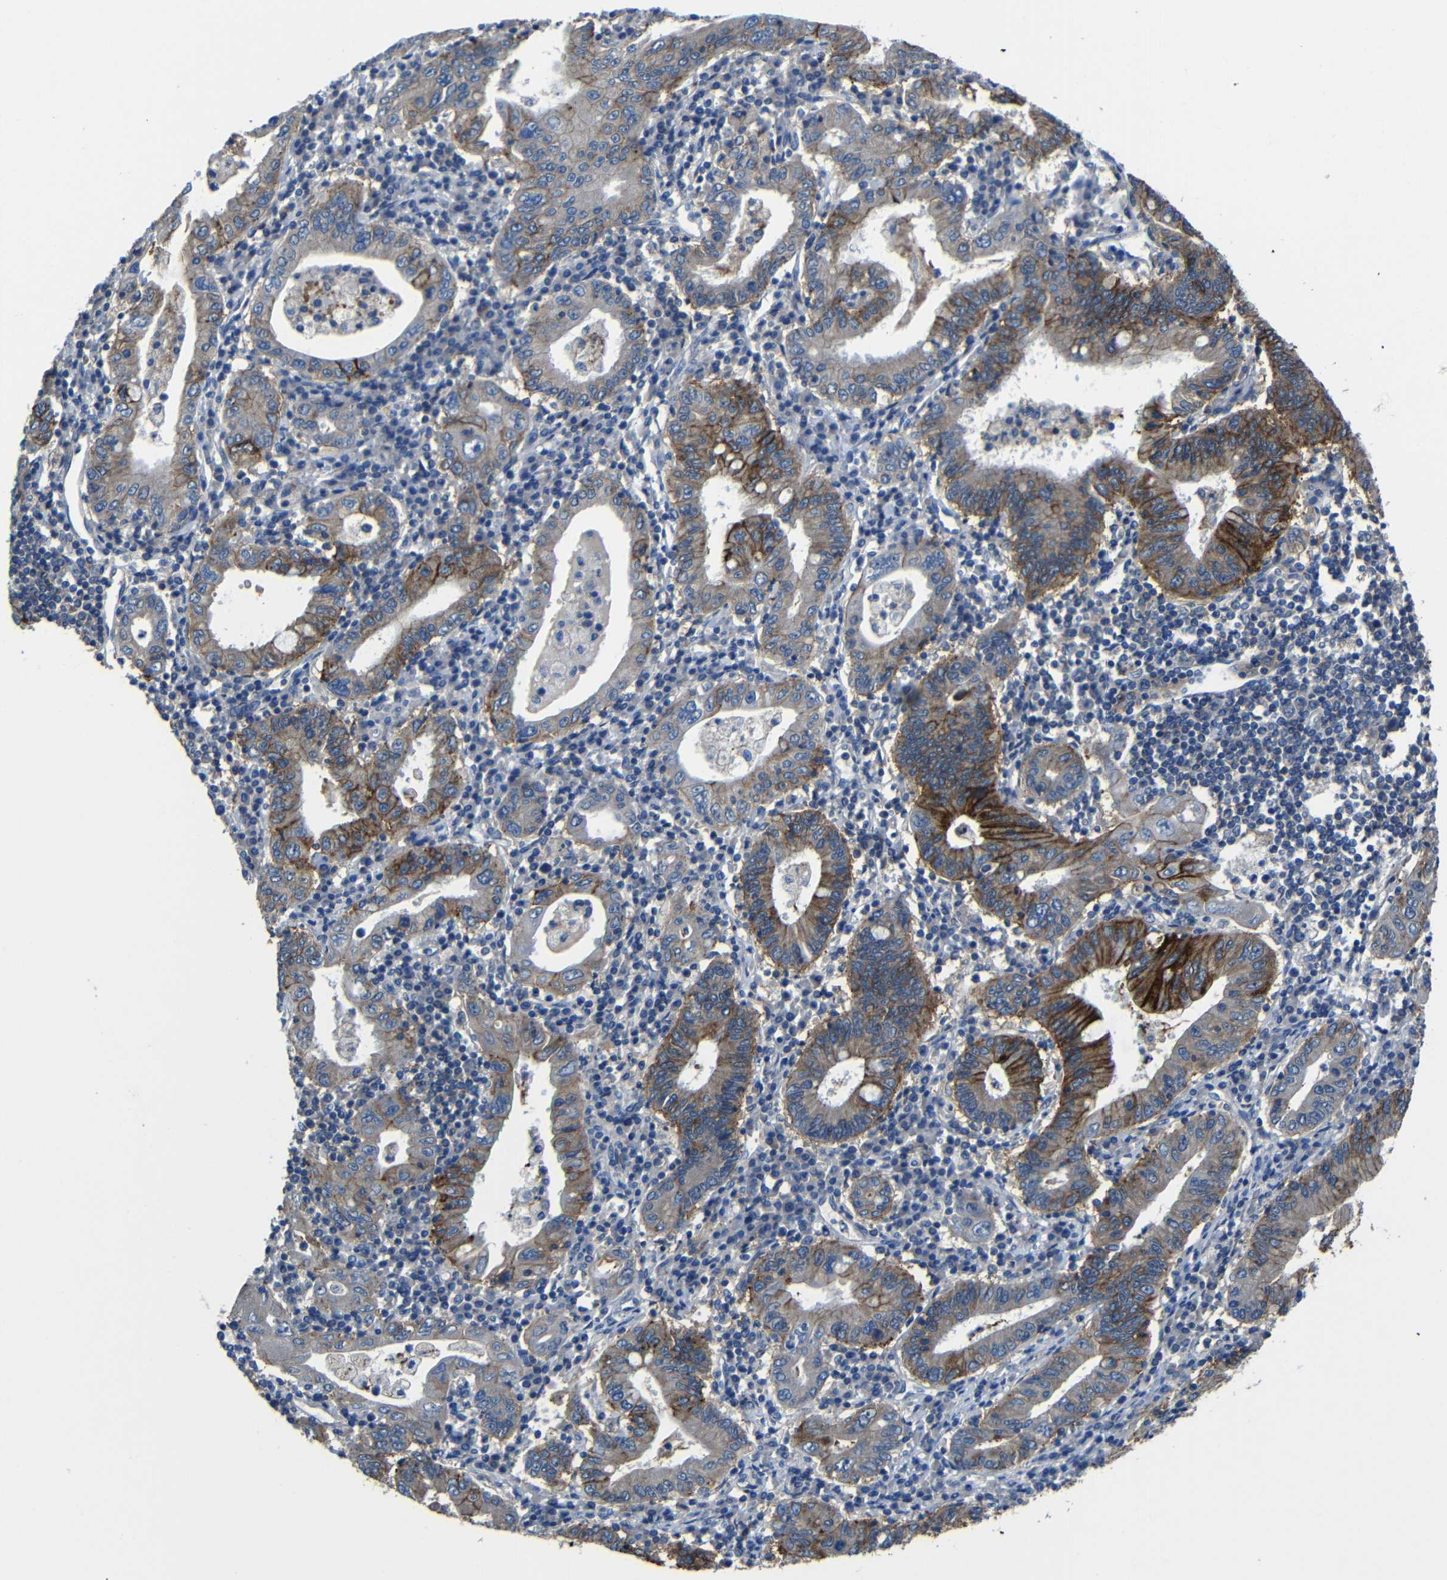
{"staining": {"intensity": "strong", "quantity": "25%-75%", "location": "cytoplasmic/membranous"}, "tissue": "stomach cancer", "cell_type": "Tumor cells", "image_type": "cancer", "snomed": [{"axis": "morphology", "description": "Normal tissue, NOS"}, {"axis": "morphology", "description": "Adenocarcinoma, NOS"}, {"axis": "topography", "description": "Esophagus"}, {"axis": "topography", "description": "Stomach, upper"}, {"axis": "topography", "description": "Peripheral nerve tissue"}], "caption": "Protein expression by immunohistochemistry exhibits strong cytoplasmic/membranous expression in about 25%-75% of tumor cells in stomach cancer.", "gene": "ZNF90", "patient": {"sex": "male", "age": 62}}